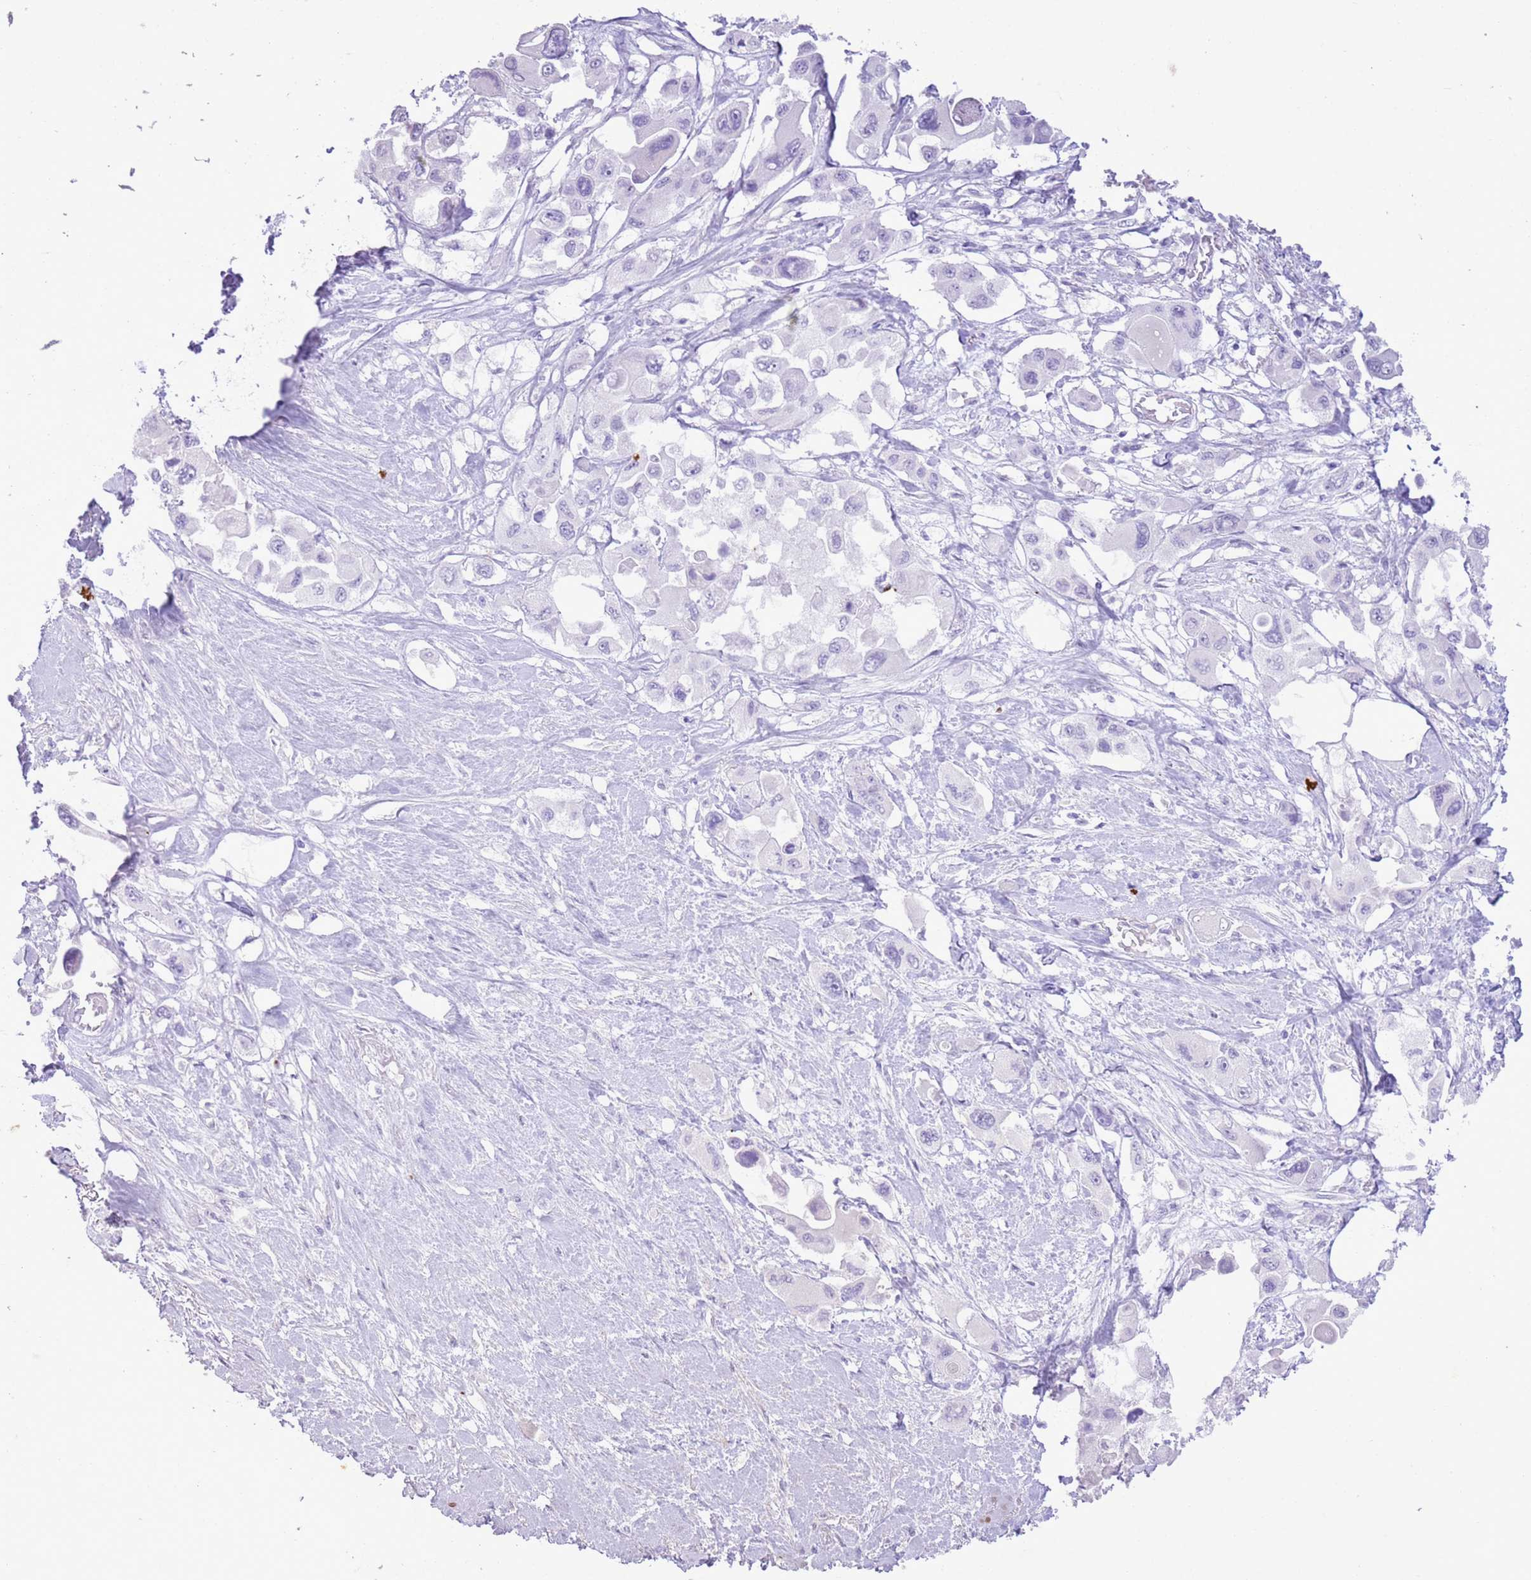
{"staining": {"intensity": "negative", "quantity": "none", "location": "none"}, "tissue": "pancreatic cancer", "cell_type": "Tumor cells", "image_type": "cancer", "snomed": [{"axis": "morphology", "description": "Adenocarcinoma, NOS"}, {"axis": "topography", "description": "Pancreas"}], "caption": "Immunohistochemical staining of pancreatic cancer displays no significant expression in tumor cells.", "gene": "GMNN", "patient": {"sex": "male", "age": 92}}